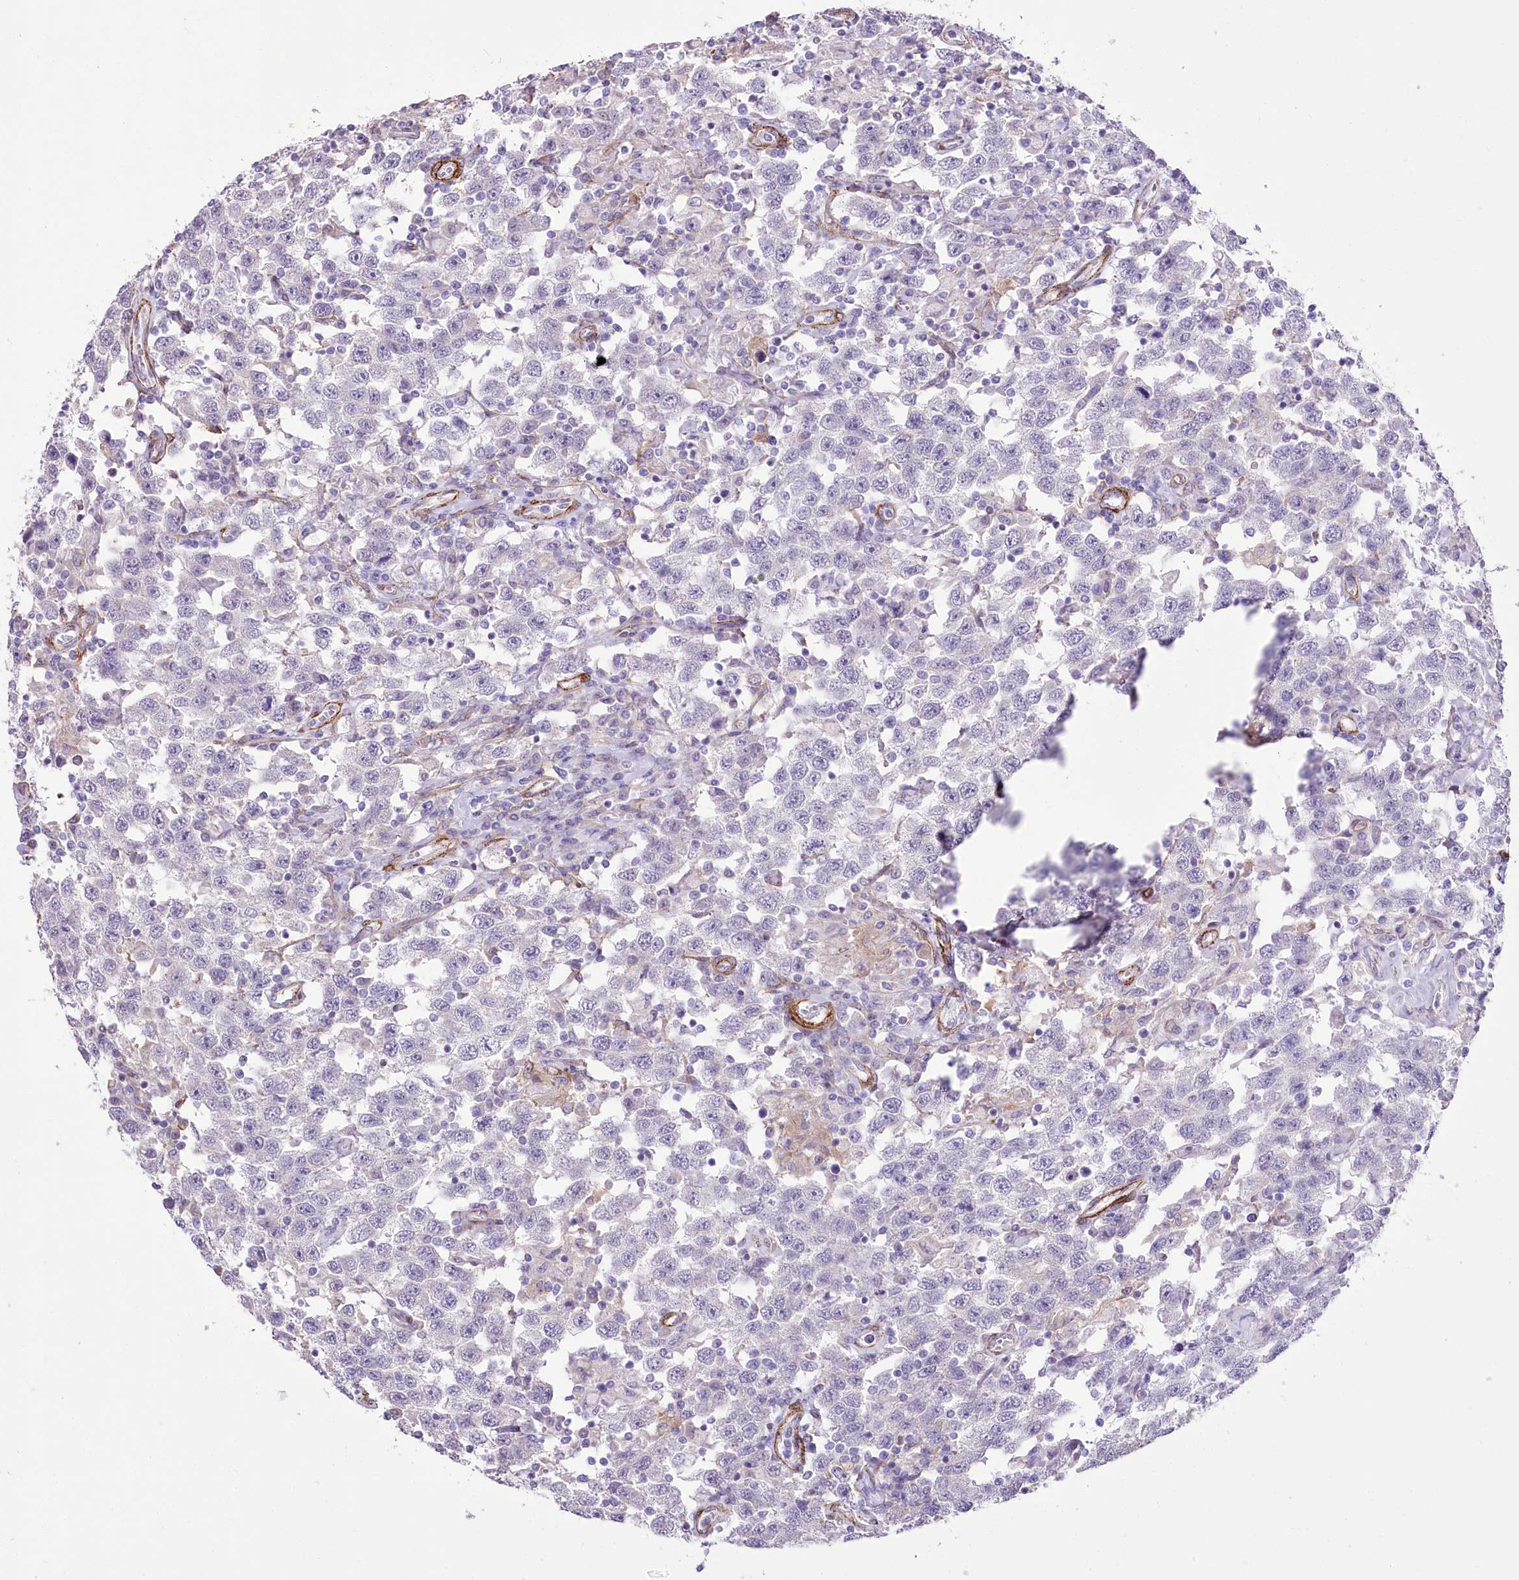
{"staining": {"intensity": "negative", "quantity": "none", "location": "none"}, "tissue": "testis cancer", "cell_type": "Tumor cells", "image_type": "cancer", "snomed": [{"axis": "morphology", "description": "Seminoma, NOS"}, {"axis": "topography", "description": "Testis"}], "caption": "High power microscopy photomicrograph of an immunohistochemistry photomicrograph of testis cancer, revealing no significant staining in tumor cells.", "gene": "SYNPO2", "patient": {"sex": "male", "age": 41}}